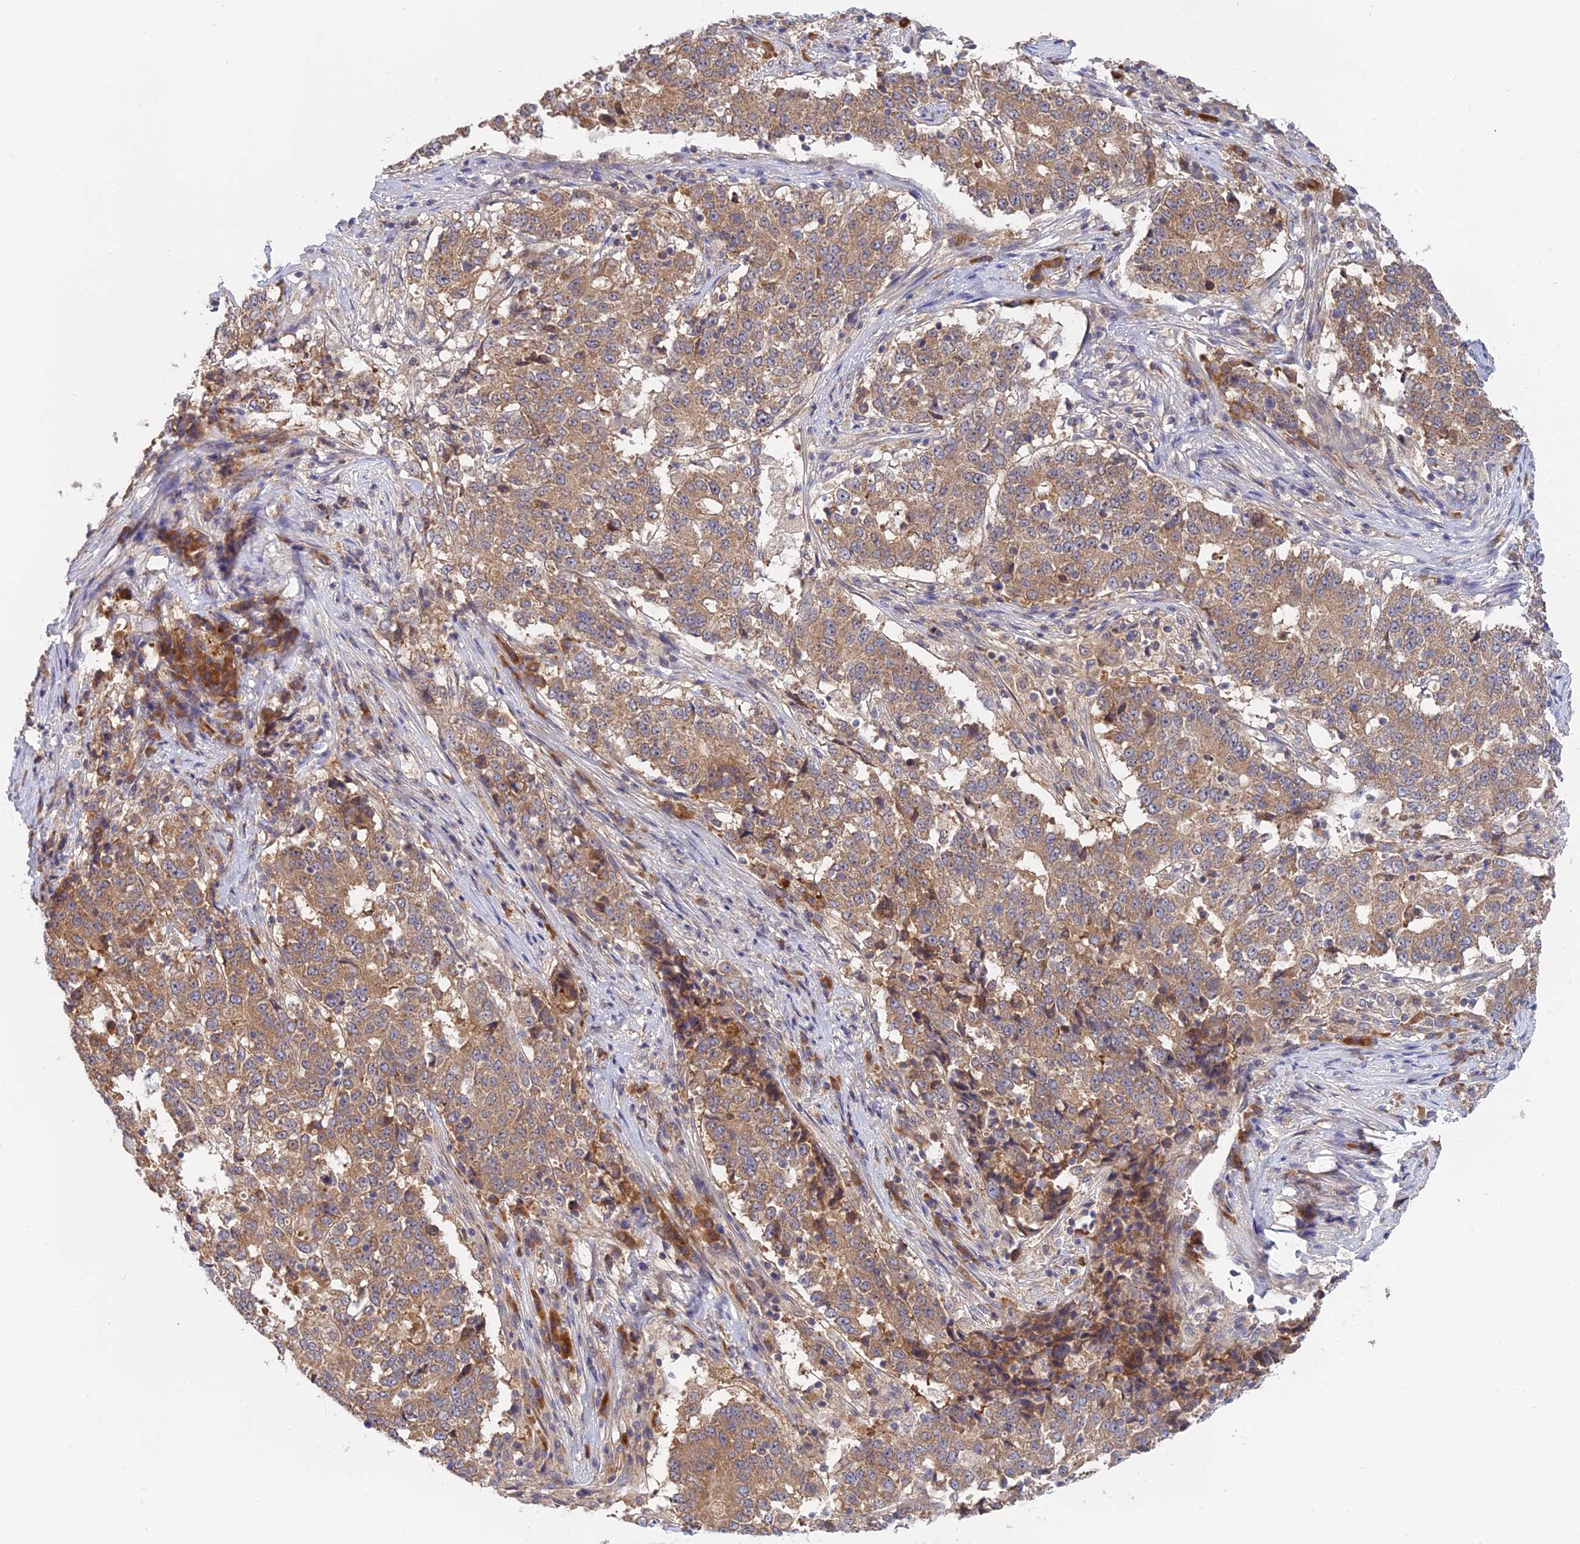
{"staining": {"intensity": "moderate", "quantity": ">75%", "location": "cytoplasmic/membranous"}, "tissue": "stomach cancer", "cell_type": "Tumor cells", "image_type": "cancer", "snomed": [{"axis": "morphology", "description": "Adenocarcinoma, NOS"}, {"axis": "topography", "description": "Stomach"}], "caption": "Immunohistochemical staining of human stomach cancer demonstrates moderate cytoplasmic/membranous protein positivity in about >75% of tumor cells.", "gene": "IL21R", "patient": {"sex": "male", "age": 59}}